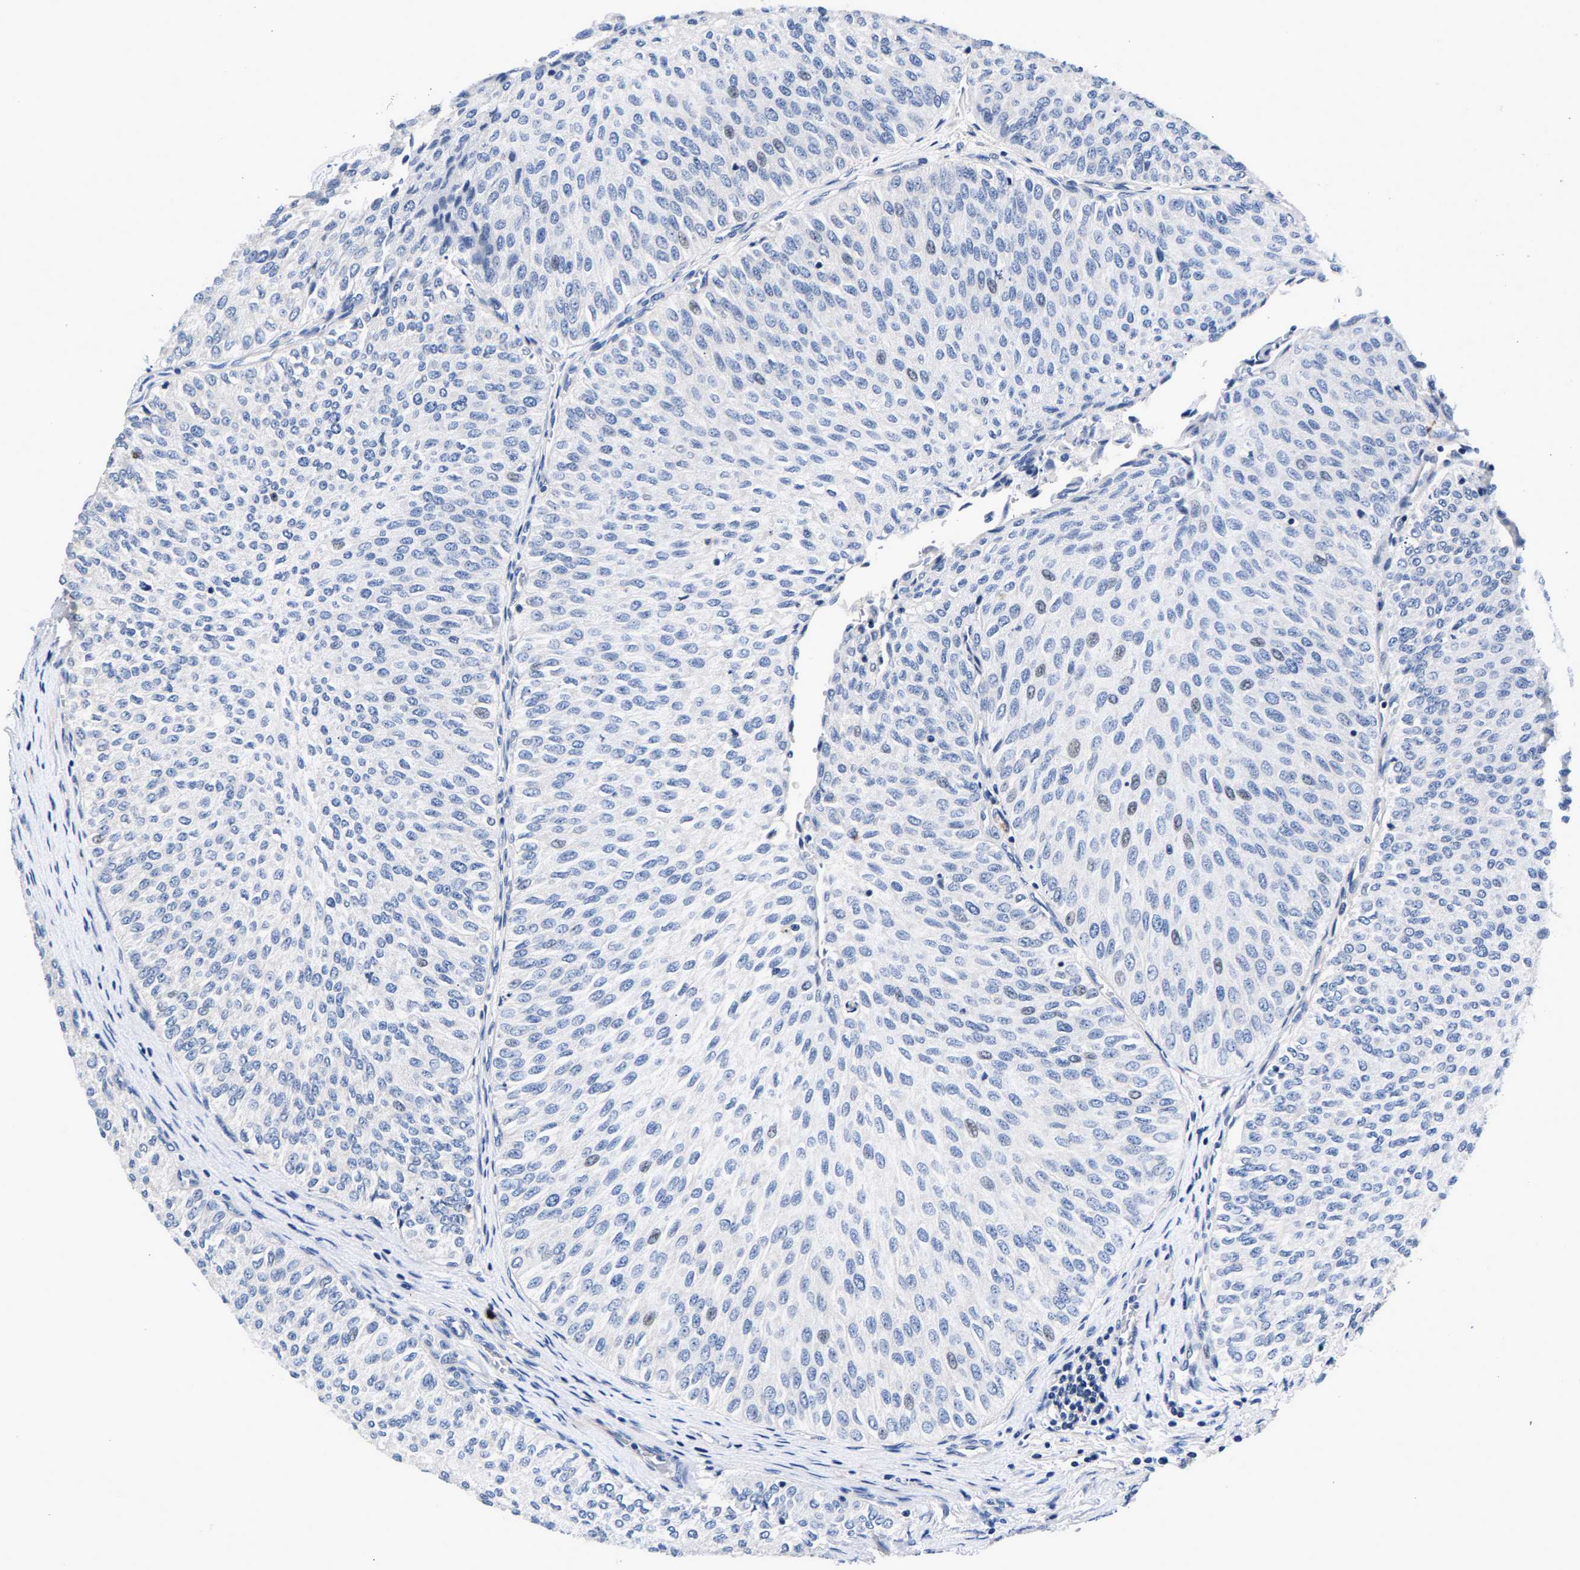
{"staining": {"intensity": "negative", "quantity": "none", "location": "none"}, "tissue": "urothelial cancer", "cell_type": "Tumor cells", "image_type": "cancer", "snomed": [{"axis": "morphology", "description": "Urothelial carcinoma, Low grade"}, {"axis": "topography", "description": "Urinary bladder"}], "caption": "An image of urothelial cancer stained for a protein reveals no brown staining in tumor cells. (DAB IHC with hematoxylin counter stain).", "gene": "P2RY4", "patient": {"sex": "male", "age": 78}}